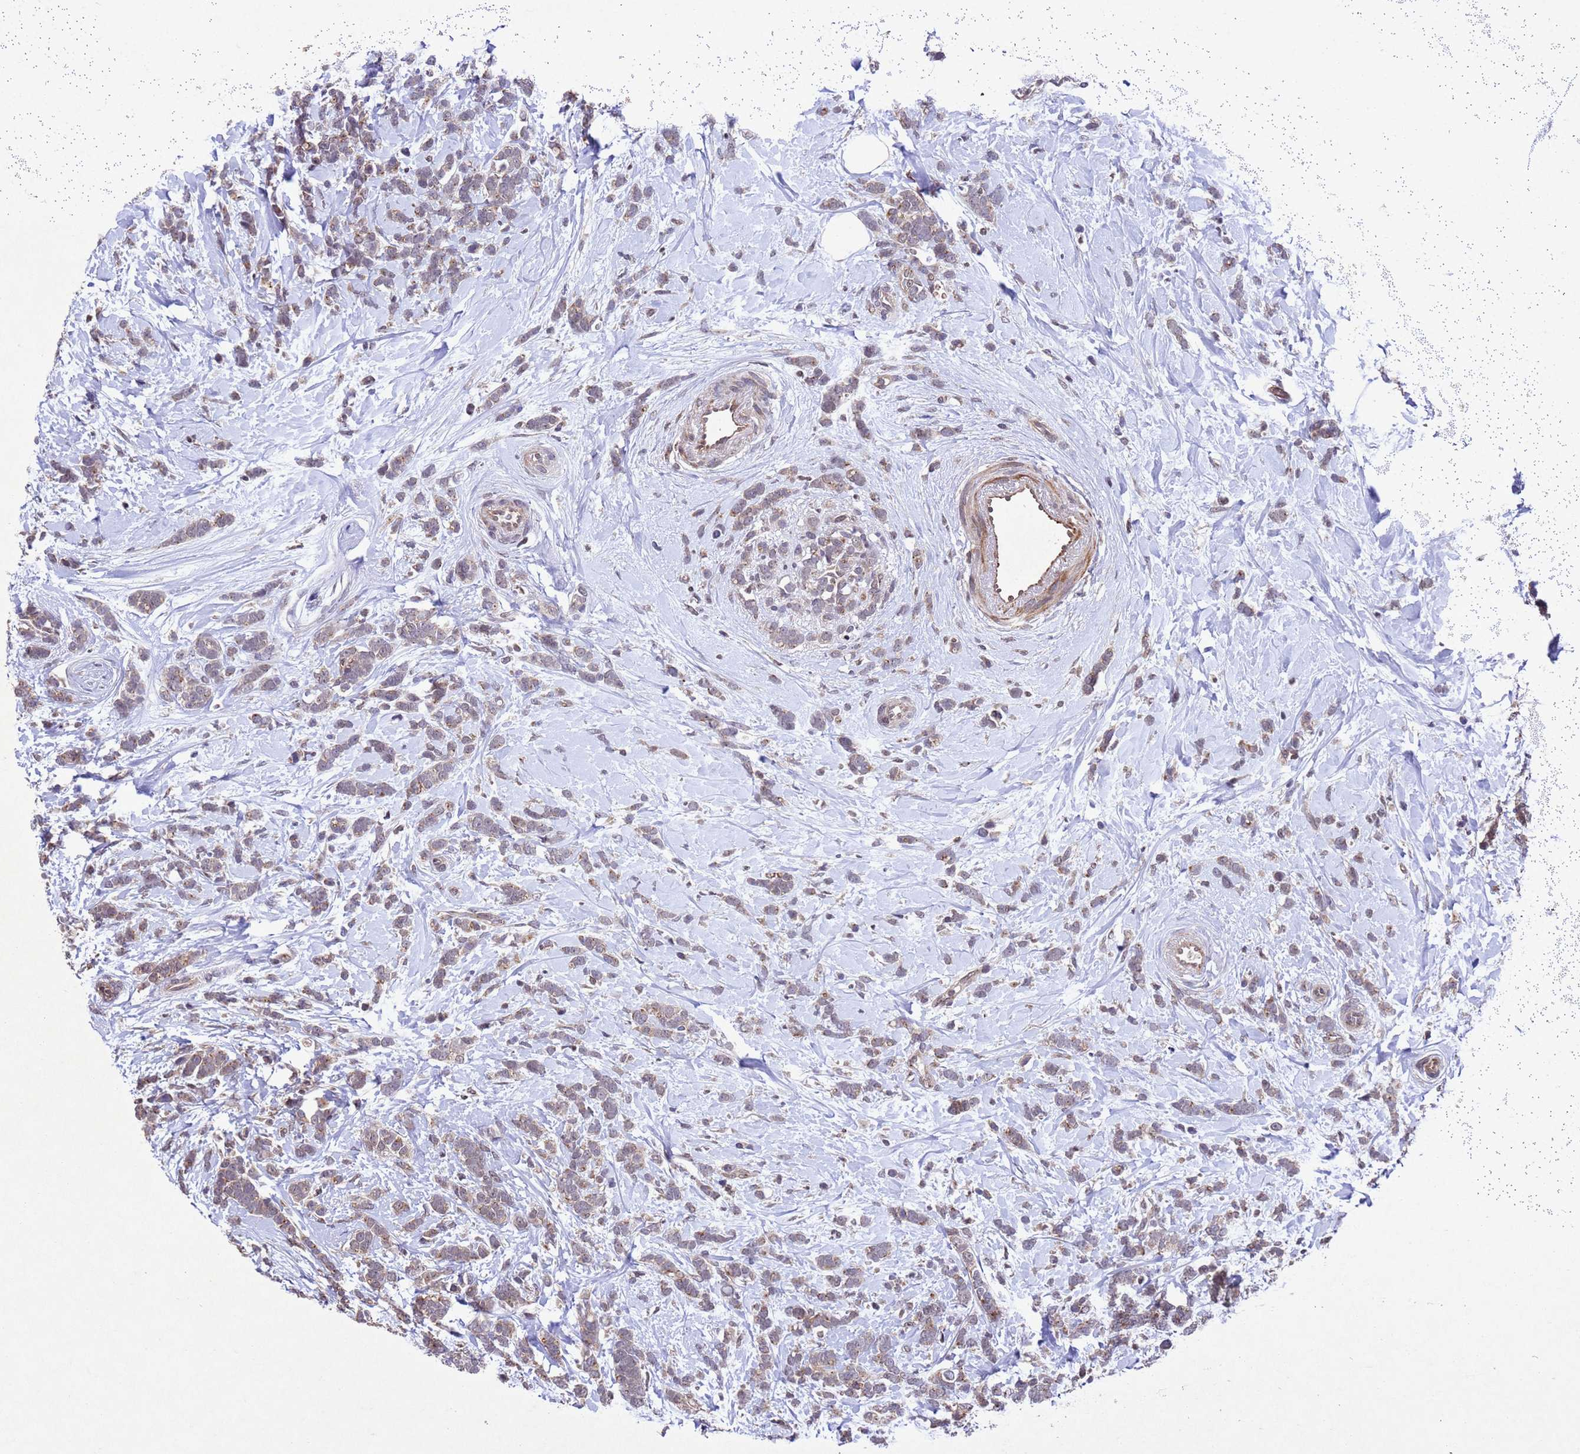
{"staining": {"intensity": "weak", "quantity": ">75%", "location": "cytoplasmic/membranous"}, "tissue": "breast cancer", "cell_type": "Tumor cells", "image_type": "cancer", "snomed": [{"axis": "morphology", "description": "Lobular carcinoma"}, {"axis": "topography", "description": "Breast"}], "caption": "High-power microscopy captured an immunohistochemistry (IHC) micrograph of breast cancer, revealing weak cytoplasmic/membranous positivity in about >75% of tumor cells.", "gene": "TBK1", "patient": {"sex": "female", "age": 58}}